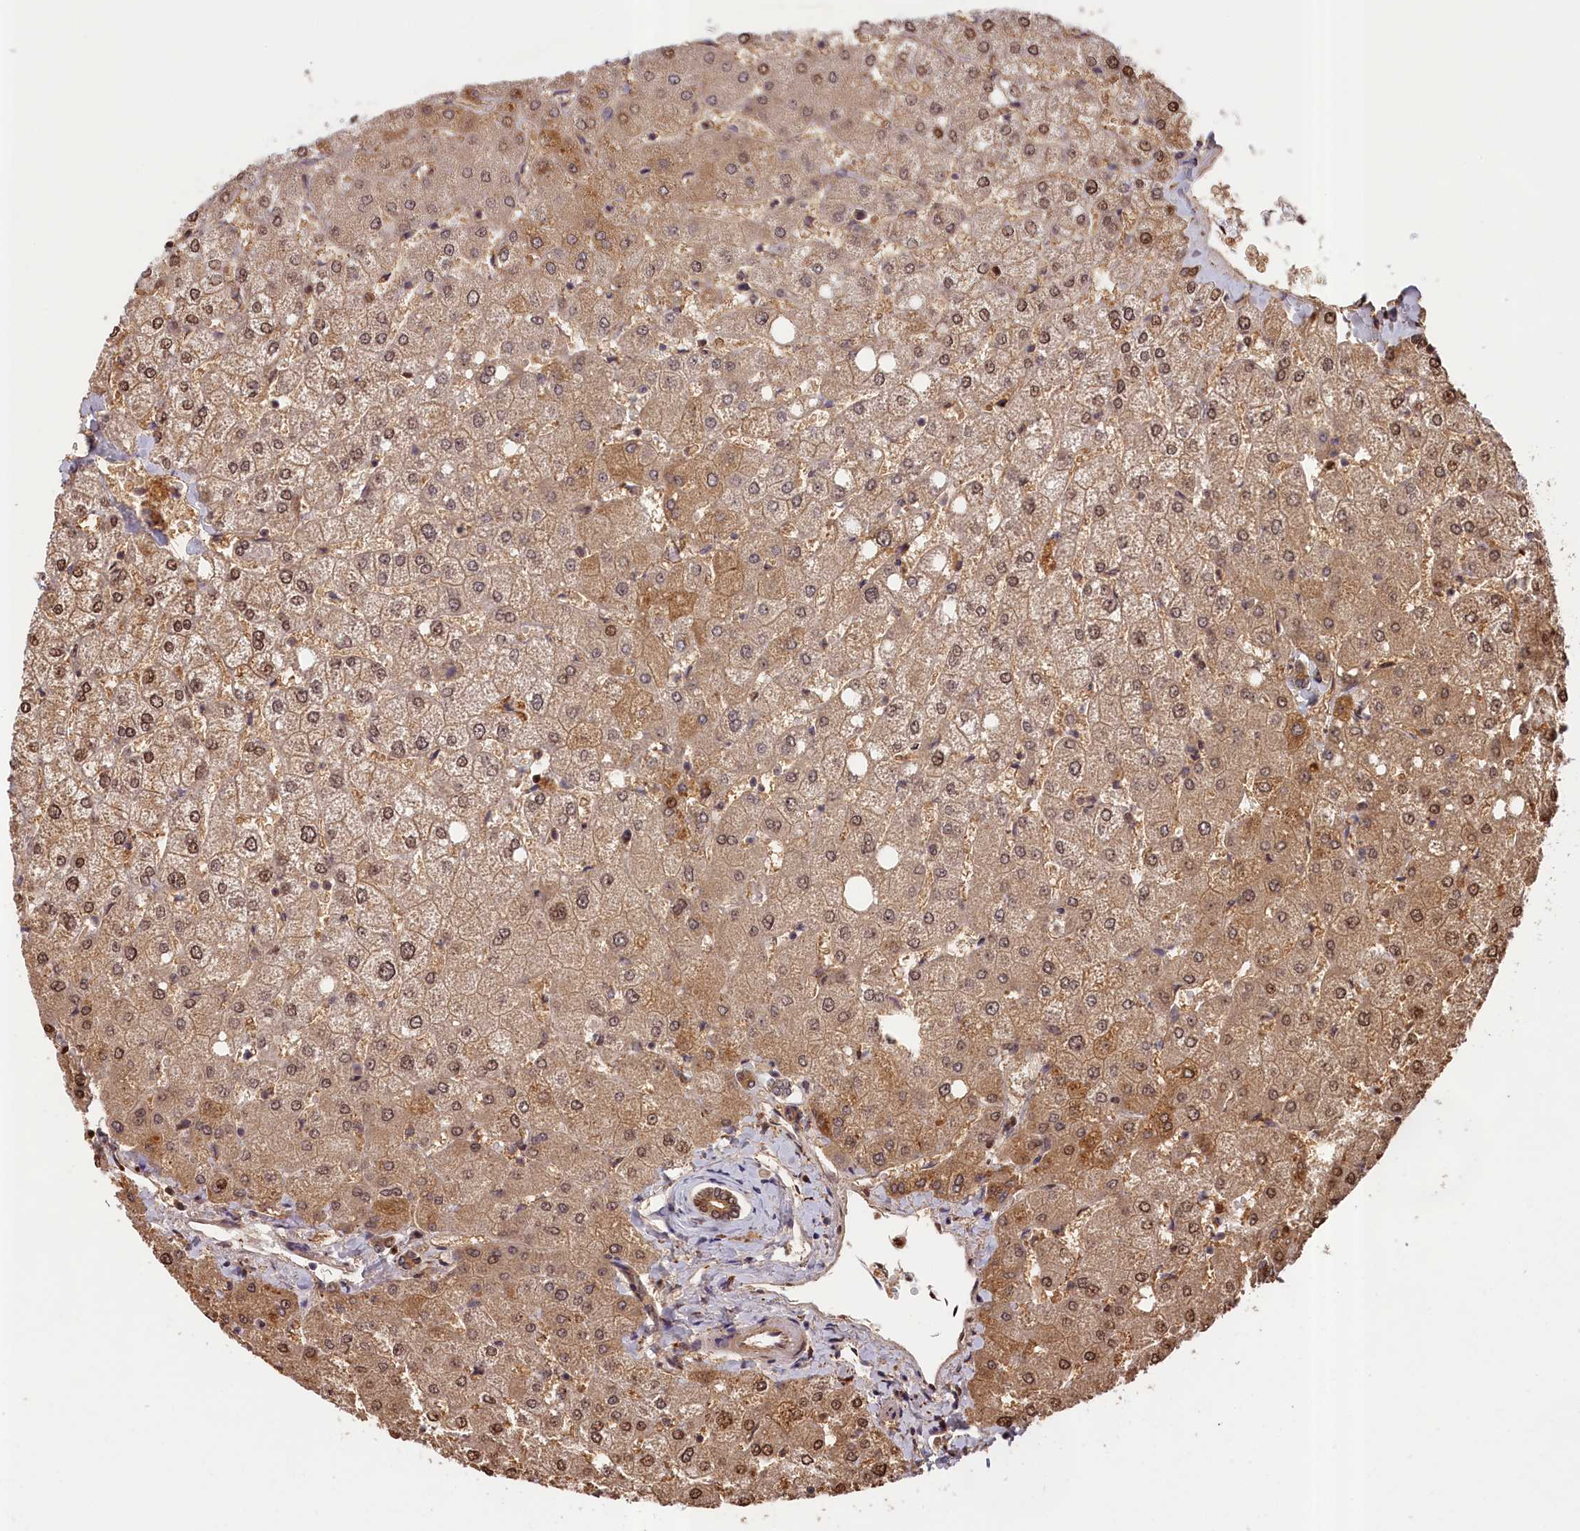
{"staining": {"intensity": "weak", "quantity": ">75%", "location": "cytoplasmic/membranous,nuclear"}, "tissue": "liver", "cell_type": "Cholangiocytes", "image_type": "normal", "snomed": [{"axis": "morphology", "description": "Normal tissue, NOS"}, {"axis": "topography", "description": "Liver"}], "caption": "The immunohistochemical stain labels weak cytoplasmic/membranous,nuclear positivity in cholangiocytes of benign liver. The staining was performed using DAB (3,3'-diaminobenzidine), with brown indicating positive protein expression. Nuclei are stained blue with hematoxylin.", "gene": "CEP44", "patient": {"sex": "female", "age": 54}}